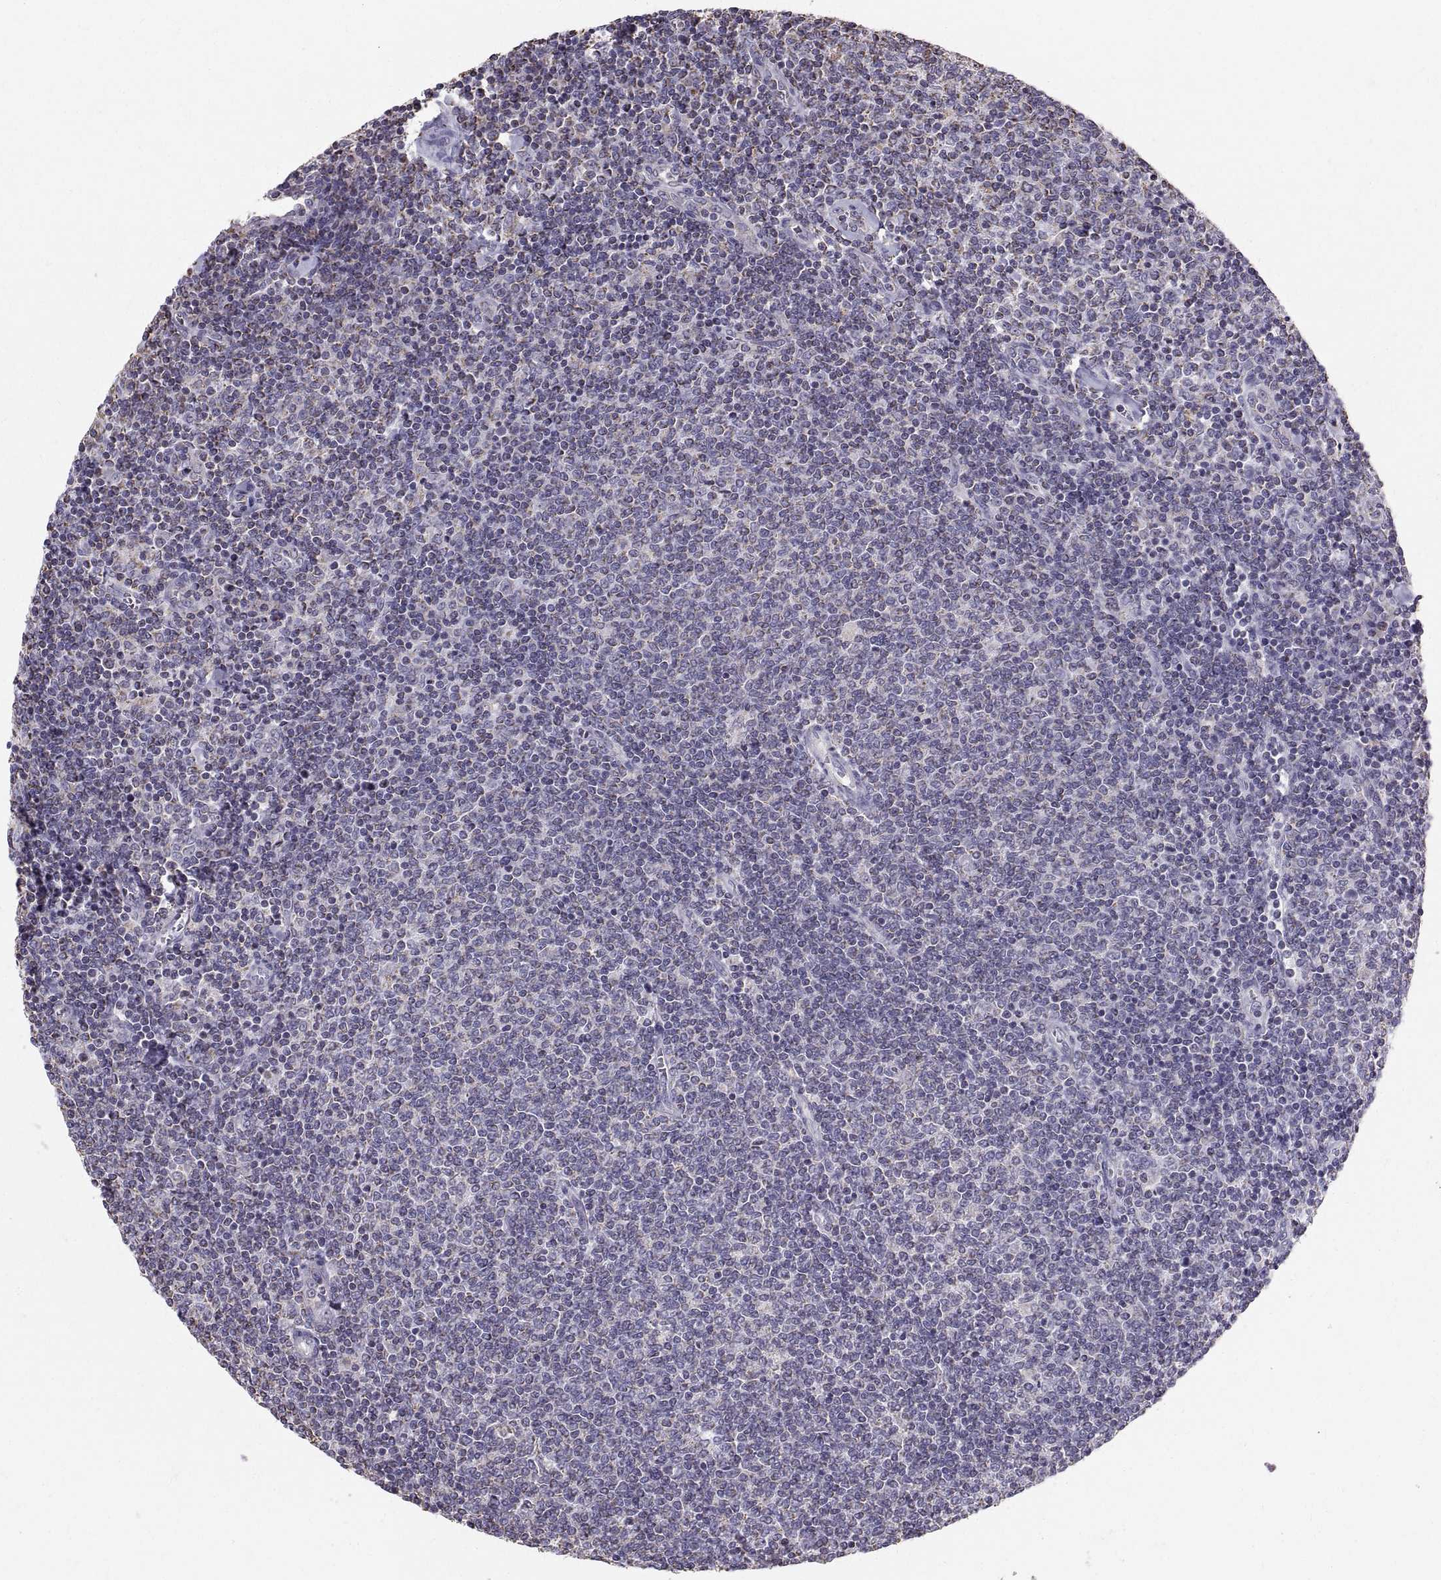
{"staining": {"intensity": "negative", "quantity": "none", "location": "none"}, "tissue": "lymphoma", "cell_type": "Tumor cells", "image_type": "cancer", "snomed": [{"axis": "morphology", "description": "Malignant lymphoma, non-Hodgkin's type, Low grade"}, {"axis": "topography", "description": "Lymph node"}], "caption": "Histopathology image shows no significant protein positivity in tumor cells of lymphoma.", "gene": "STMND1", "patient": {"sex": "male", "age": 52}}